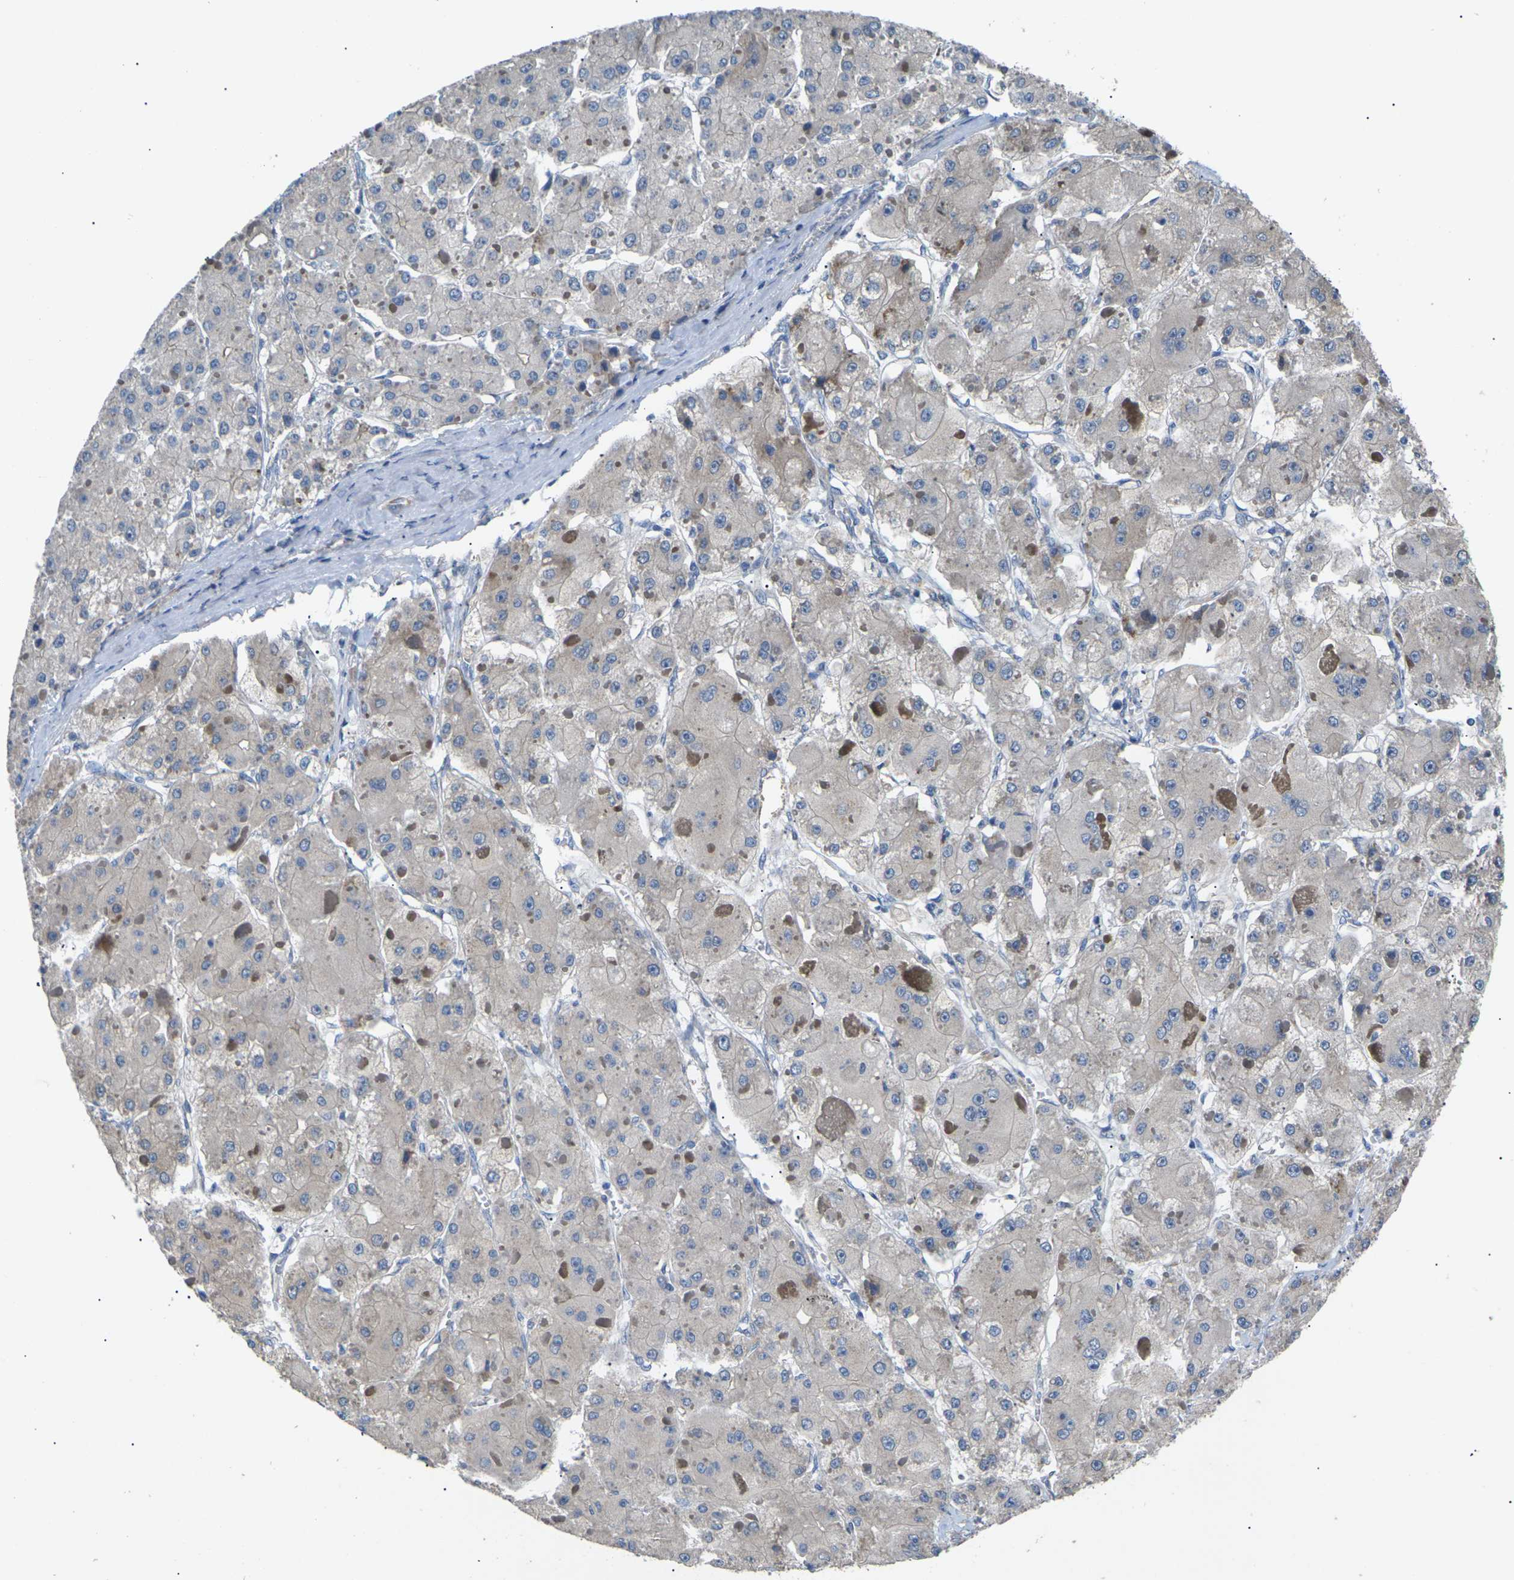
{"staining": {"intensity": "negative", "quantity": "none", "location": "none"}, "tissue": "liver cancer", "cell_type": "Tumor cells", "image_type": "cancer", "snomed": [{"axis": "morphology", "description": "Carcinoma, Hepatocellular, NOS"}, {"axis": "topography", "description": "Liver"}], "caption": "Tumor cells are negative for protein expression in human hepatocellular carcinoma (liver). The staining was performed using DAB (3,3'-diaminobenzidine) to visualize the protein expression in brown, while the nuclei were stained in blue with hematoxylin (Magnification: 20x).", "gene": "KLHDC8B", "patient": {"sex": "female", "age": 73}}